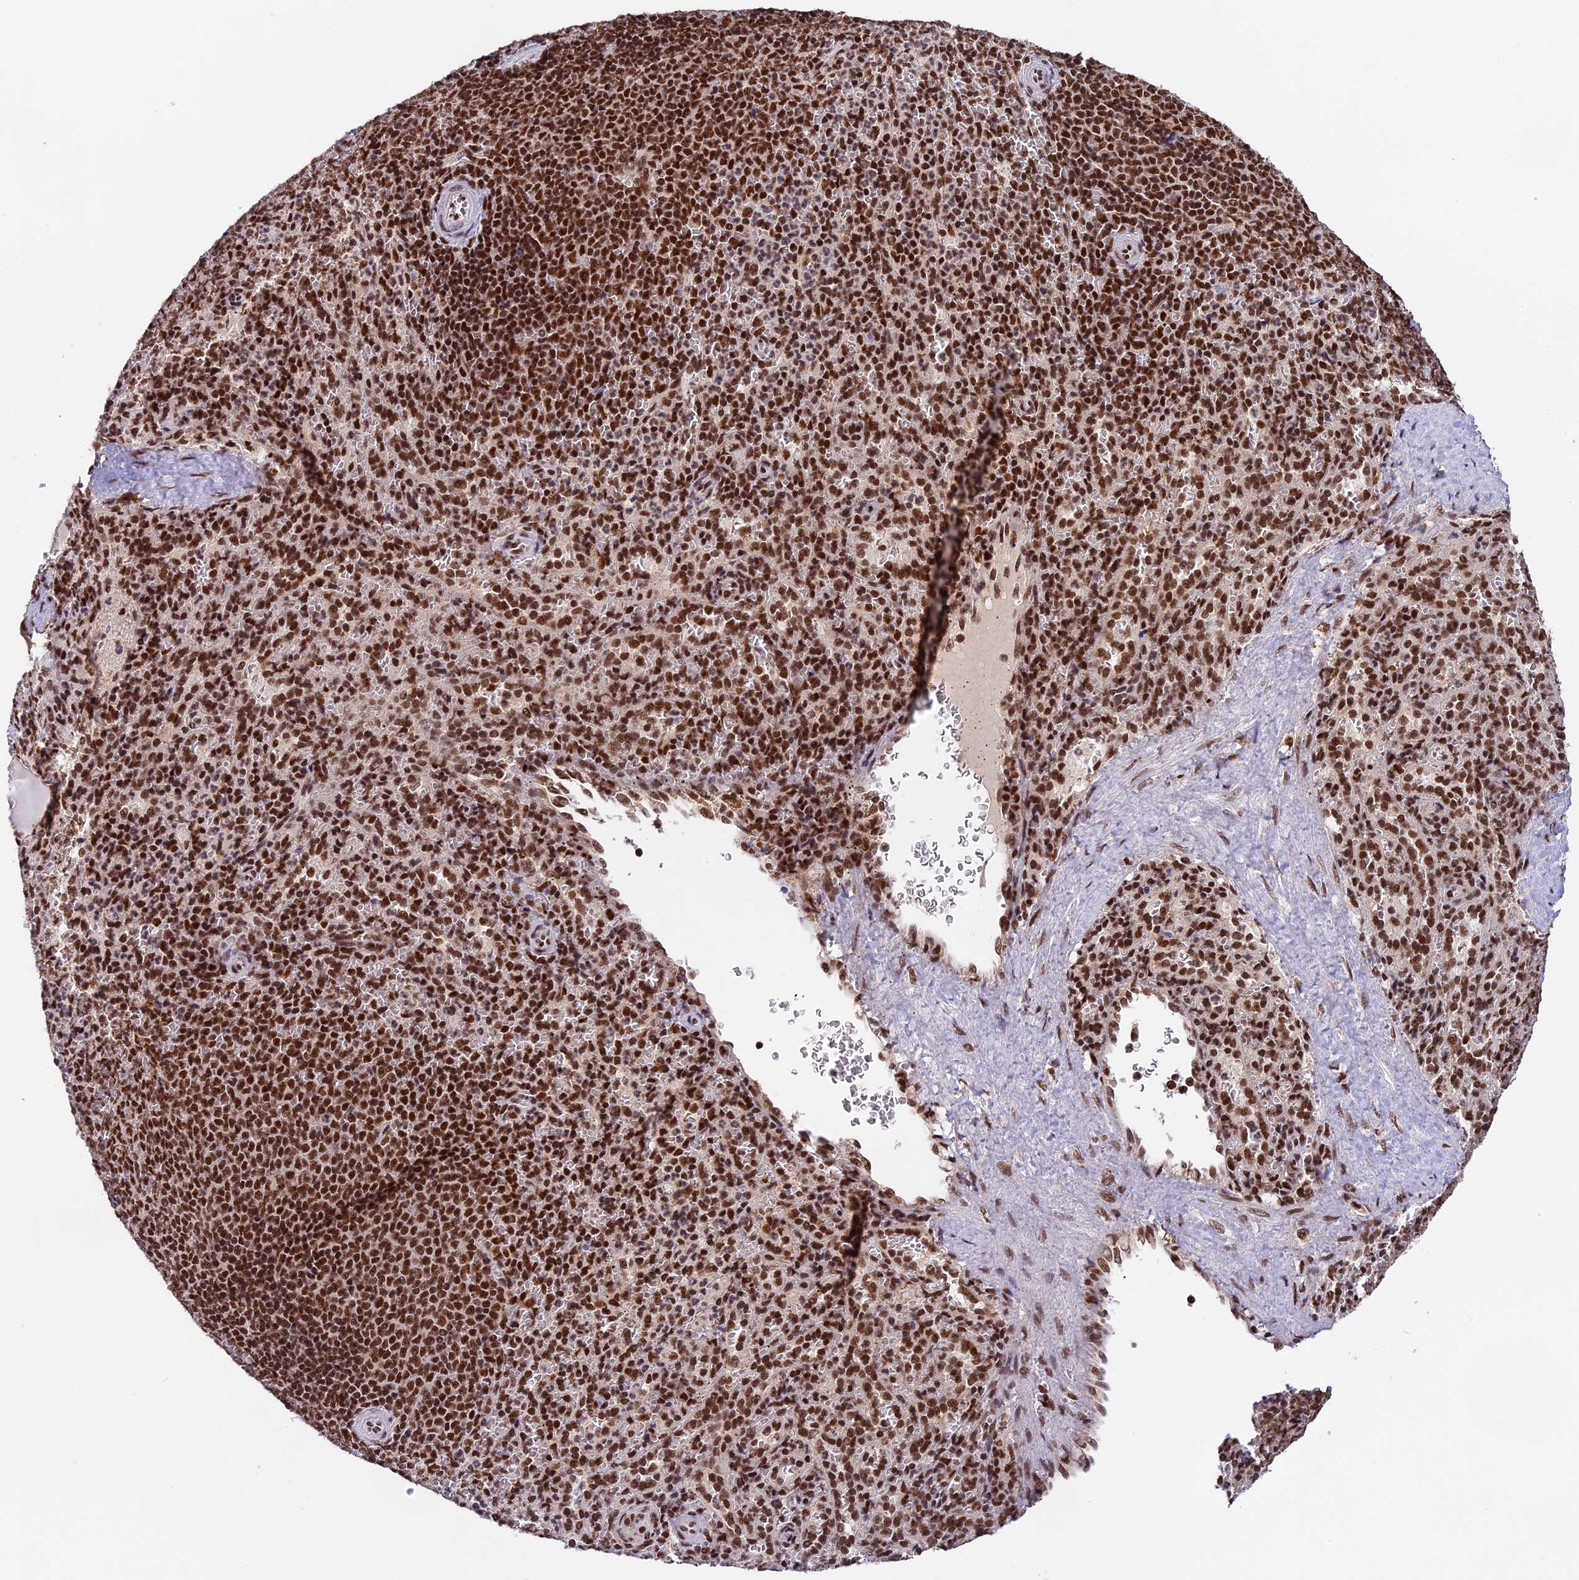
{"staining": {"intensity": "strong", "quantity": "25%-75%", "location": "nuclear"}, "tissue": "spleen", "cell_type": "Cells in red pulp", "image_type": "normal", "snomed": [{"axis": "morphology", "description": "Normal tissue, NOS"}, {"axis": "topography", "description": "Spleen"}], "caption": "DAB (3,3'-diaminobenzidine) immunohistochemical staining of normal spleen demonstrates strong nuclear protein expression in about 25%-75% of cells in red pulp.", "gene": "RAMACL", "patient": {"sex": "female", "age": 21}}